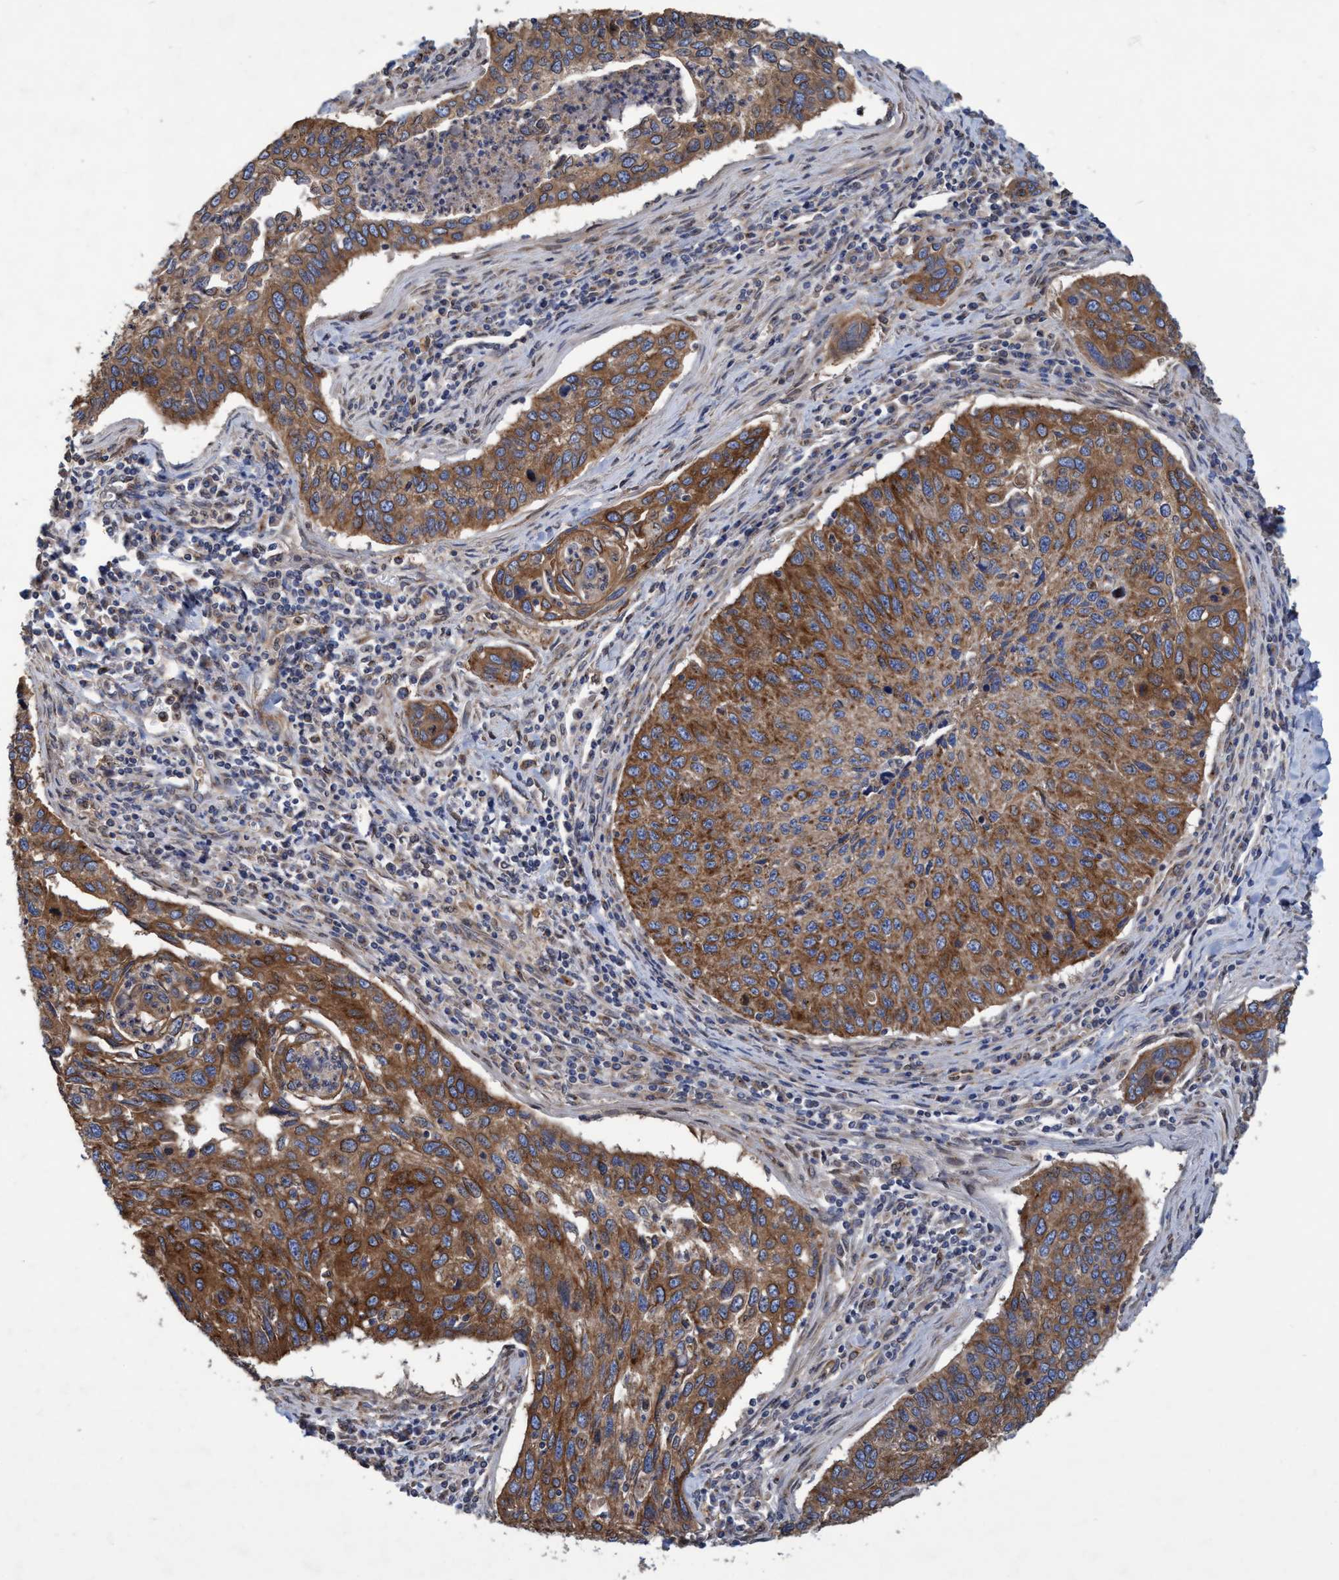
{"staining": {"intensity": "moderate", "quantity": ">75%", "location": "cytoplasmic/membranous"}, "tissue": "cervical cancer", "cell_type": "Tumor cells", "image_type": "cancer", "snomed": [{"axis": "morphology", "description": "Squamous cell carcinoma, NOS"}, {"axis": "topography", "description": "Cervix"}], "caption": "DAB immunohistochemical staining of human cervical cancer exhibits moderate cytoplasmic/membranous protein staining in about >75% of tumor cells.", "gene": "BICD2", "patient": {"sex": "female", "age": 53}}